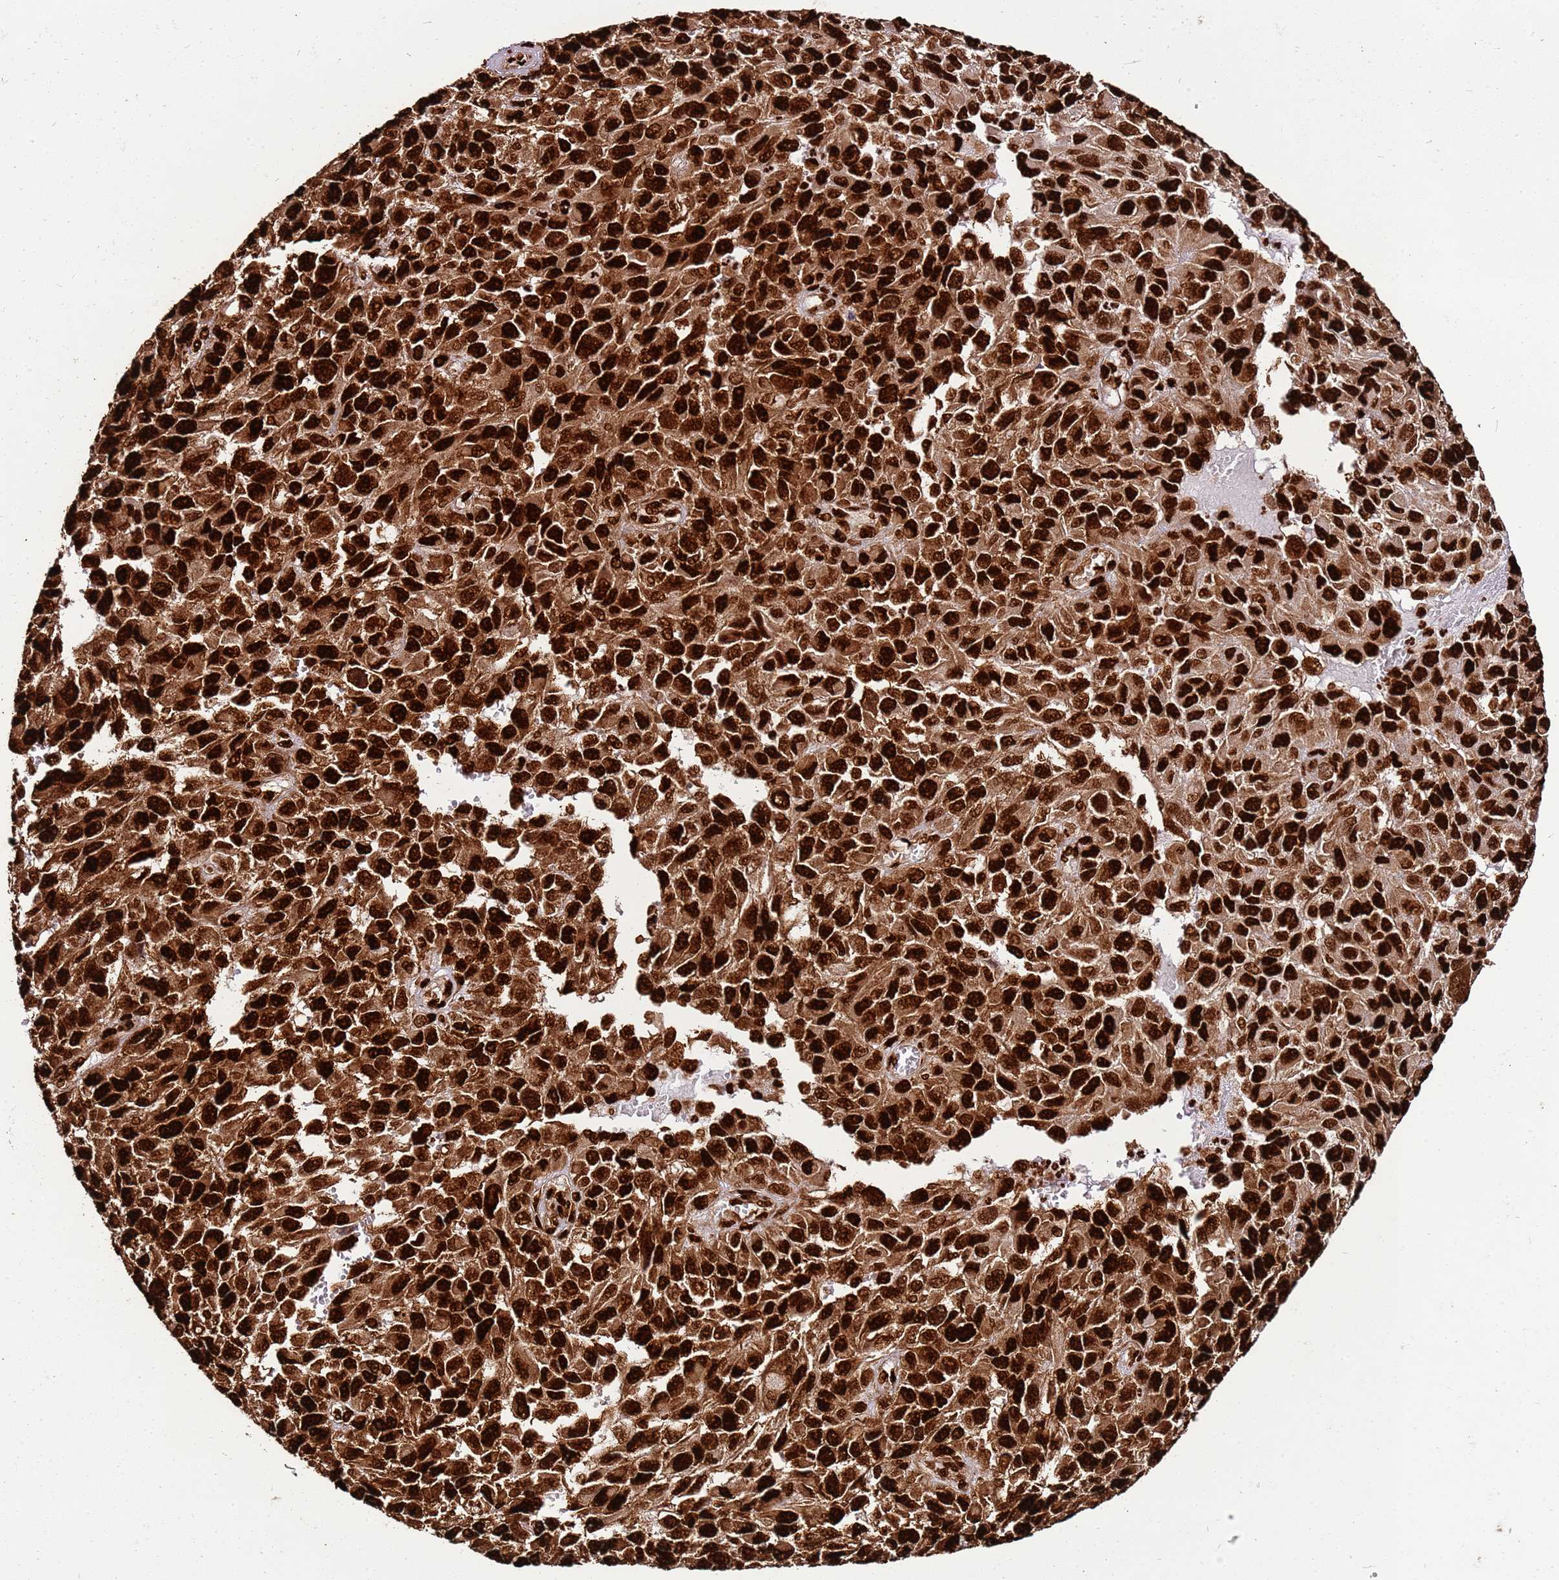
{"staining": {"intensity": "strong", "quantity": ">75%", "location": "nuclear"}, "tissue": "melanoma", "cell_type": "Tumor cells", "image_type": "cancer", "snomed": [{"axis": "morphology", "description": "Normal tissue, NOS"}, {"axis": "morphology", "description": "Malignant melanoma, NOS"}, {"axis": "topography", "description": "Skin"}], "caption": "Human melanoma stained for a protein (brown) demonstrates strong nuclear positive positivity in about >75% of tumor cells.", "gene": "HNRNPAB", "patient": {"sex": "female", "age": 96}}